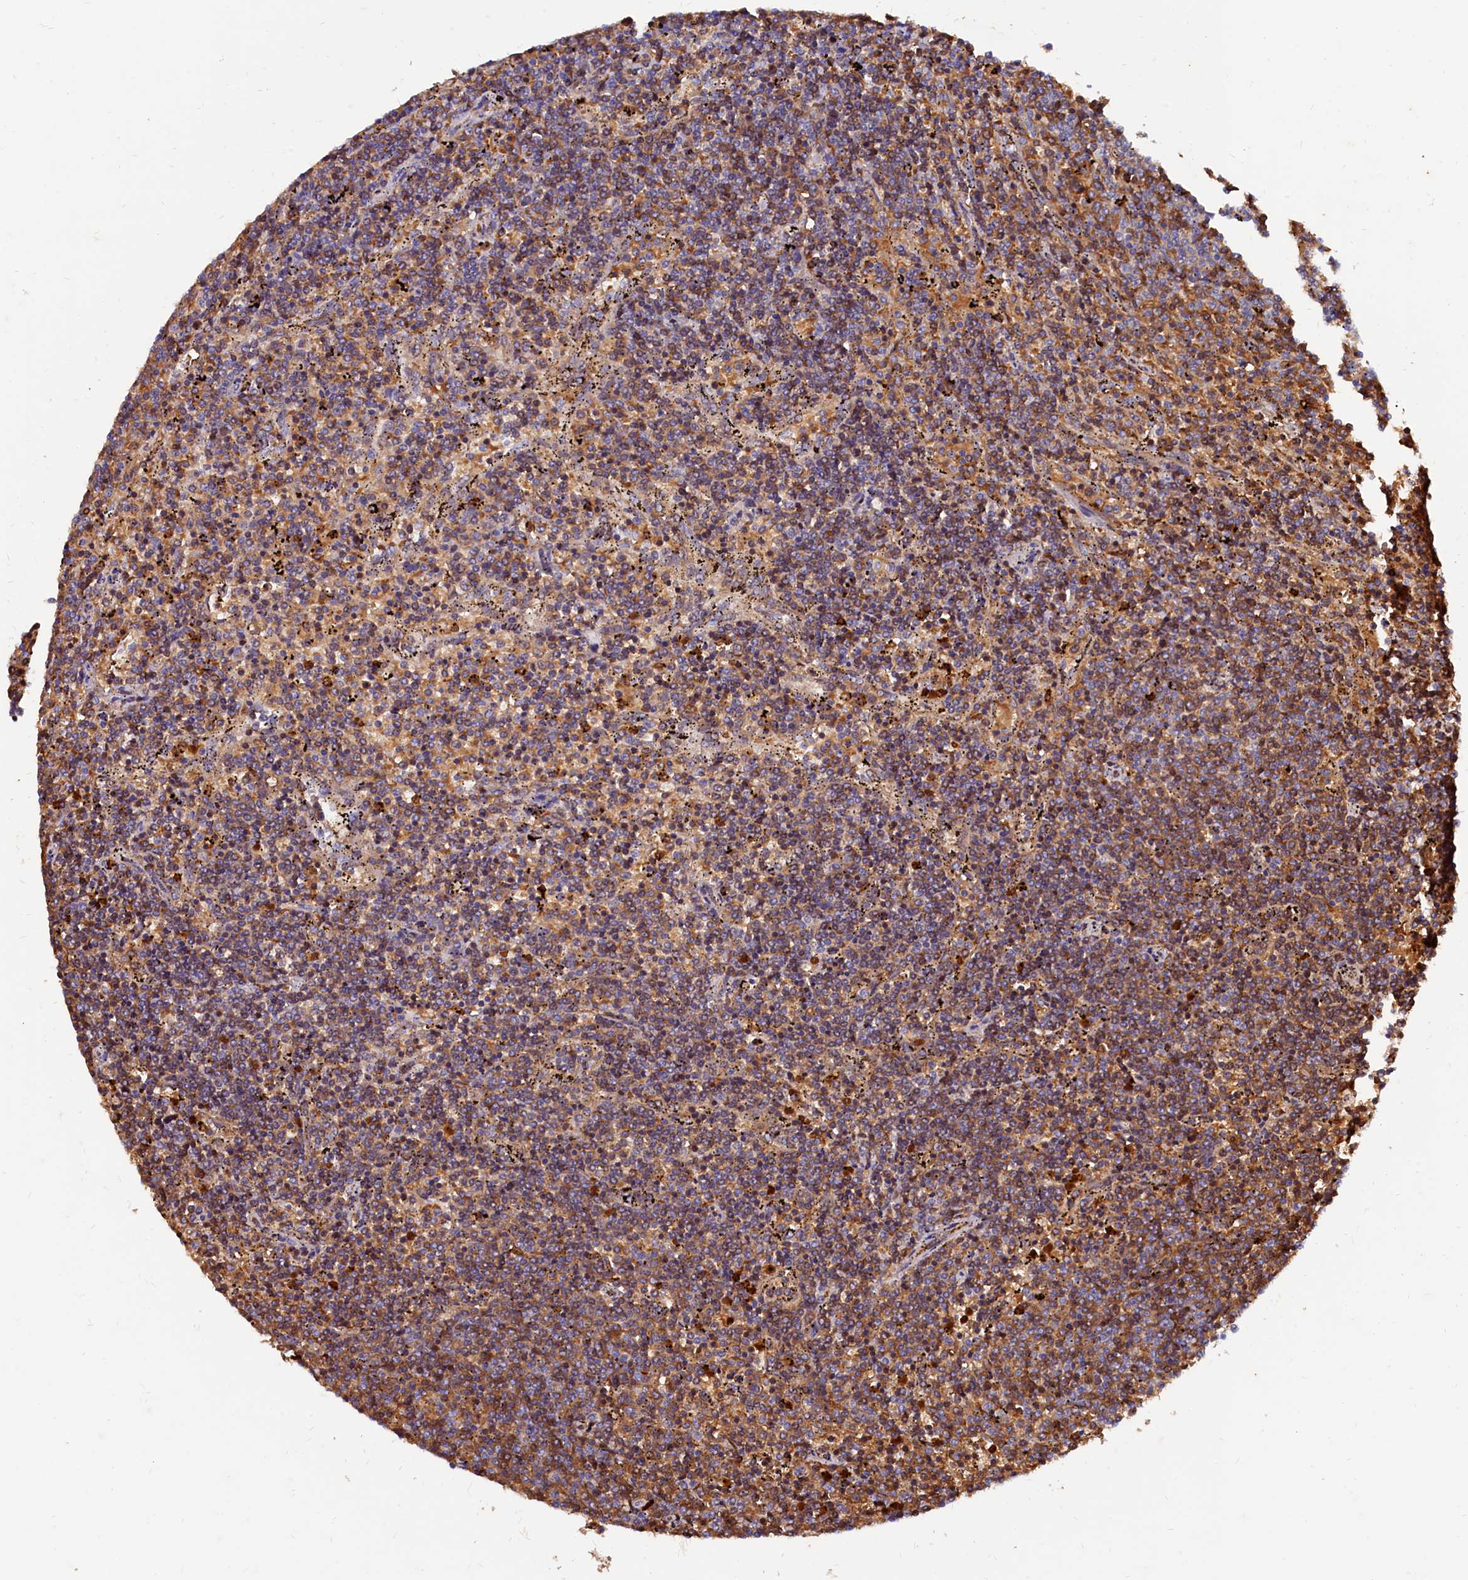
{"staining": {"intensity": "moderate", "quantity": "<25%", "location": "cytoplasmic/membranous"}, "tissue": "lymphoma", "cell_type": "Tumor cells", "image_type": "cancer", "snomed": [{"axis": "morphology", "description": "Malignant lymphoma, non-Hodgkin's type, Low grade"}, {"axis": "topography", "description": "Spleen"}], "caption": "Immunohistochemistry (IHC) image of neoplastic tissue: human low-grade malignant lymphoma, non-Hodgkin's type stained using immunohistochemistry (IHC) displays low levels of moderate protein expression localized specifically in the cytoplasmic/membranous of tumor cells, appearing as a cytoplasmic/membranous brown color.", "gene": "CSTPP1", "patient": {"sex": "female", "age": 50}}